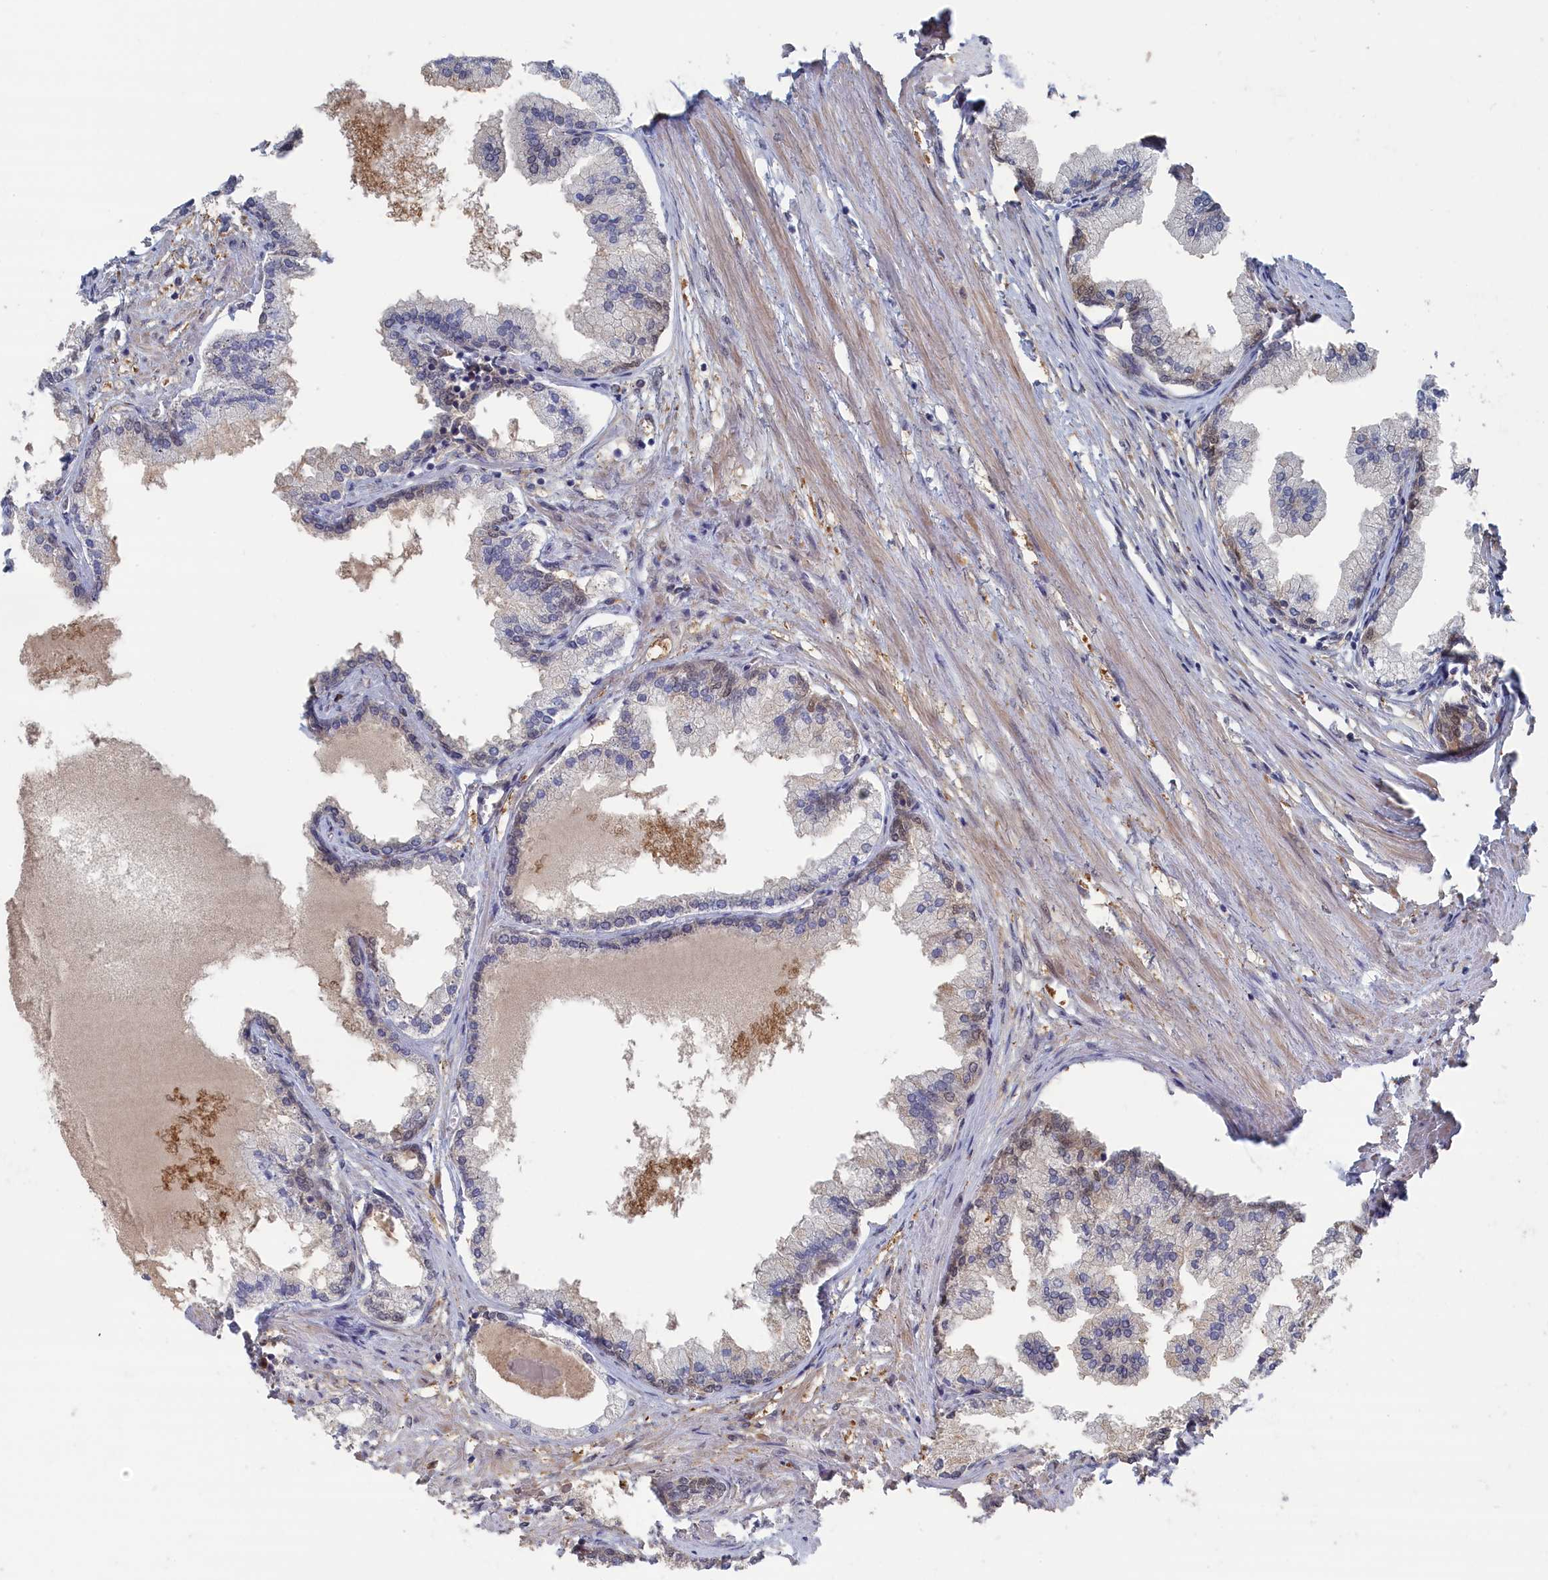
{"staining": {"intensity": "weak", "quantity": "25%-75%", "location": "cytoplasmic/membranous,nuclear"}, "tissue": "prostate cancer", "cell_type": "Tumor cells", "image_type": "cancer", "snomed": [{"axis": "morphology", "description": "Adenocarcinoma, Low grade"}, {"axis": "topography", "description": "Prostate"}], "caption": "A brown stain highlights weak cytoplasmic/membranous and nuclear positivity of a protein in prostate cancer (adenocarcinoma (low-grade)) tumor cells.", "gene": "IRGQ", "patient": {"sex": "male", "age": 63}}